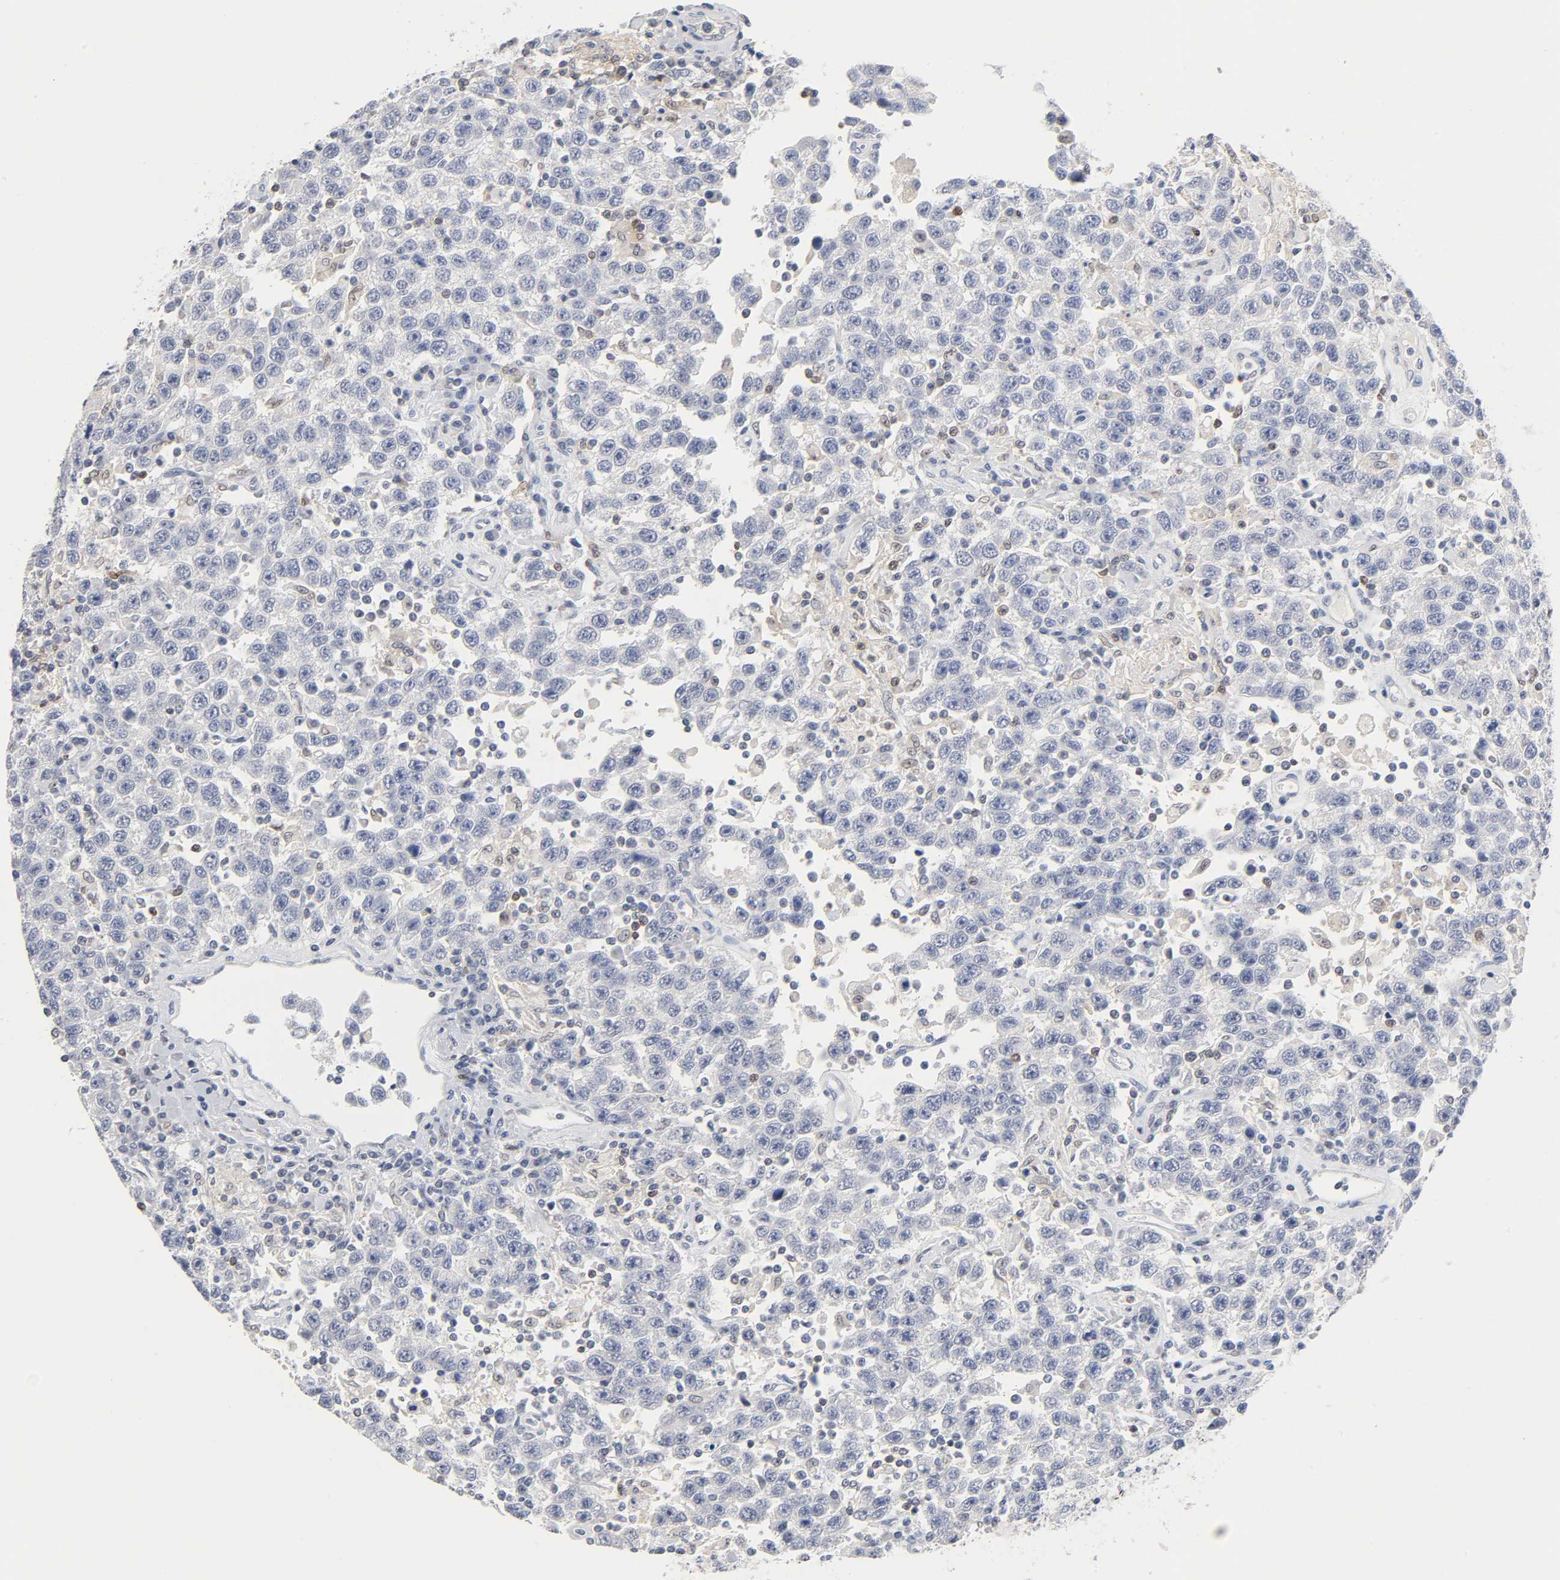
{"staining": {"intensity": "negative", "quantity": "none", "location": "none"}, "tissue": "testis cancer", "cell_type": "Tumor cells", "image_type": "cancer", "snomed": [{"axis": "morphology", "description": "Seminoma, NOS"}, {"axis": "topography", "description": "Testis"}], "caption": "Testis seminoma stained for a protein using immunohistochemistry reveals no expression tumor cells.", "gene": "NFATC1", "patient": {"sex": "male", "age": 41}}